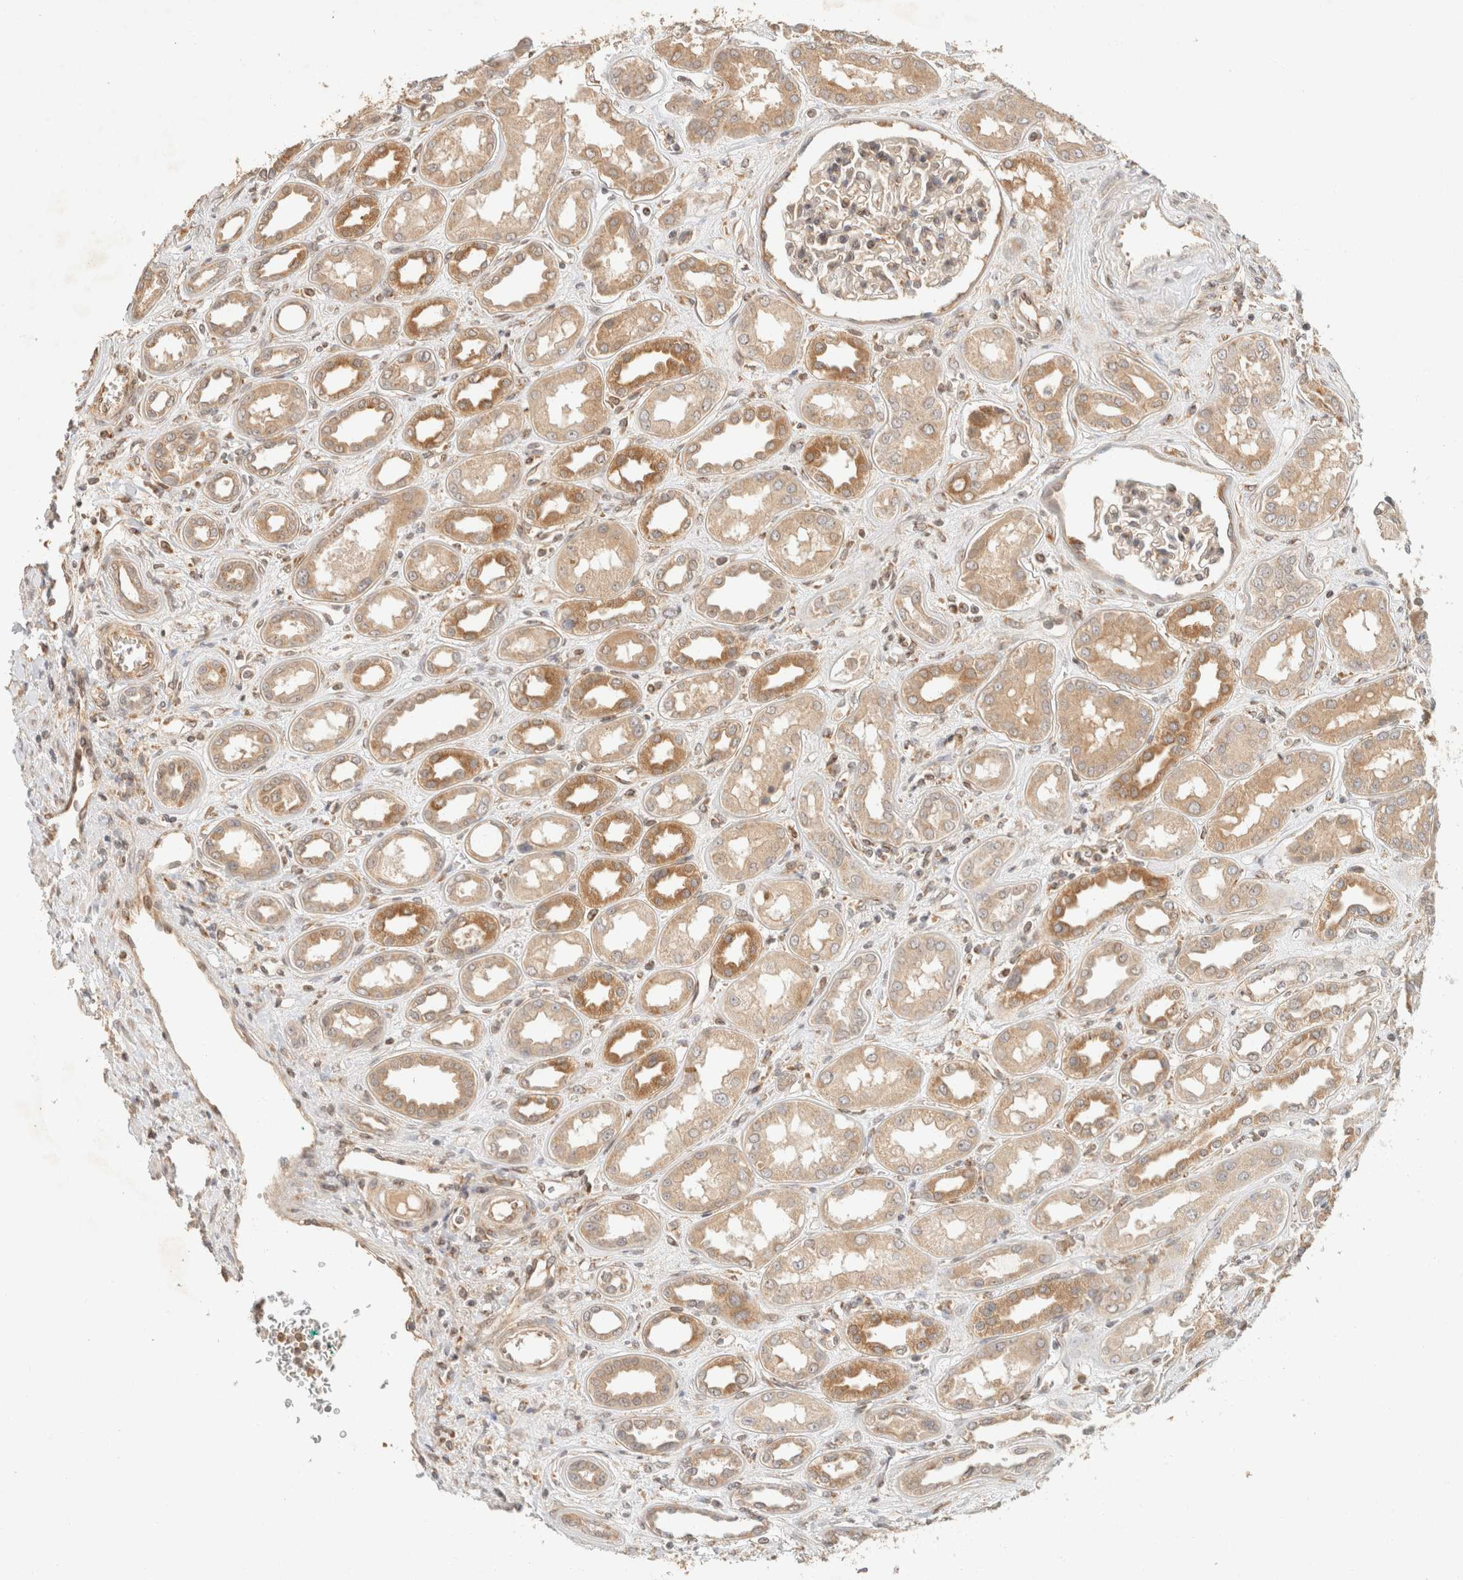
{"staining": {"intensity": "weak", "quantity": "<25%", "location": "cytoplasmic/membranous"}, "tissue": "kidney", "cell_type": "Cells in glomeruli", "image_type": "normal", "snomed": [{"axis": "morphology", "description": "Normal tissue, NOS"}, {"axis": "topography", "description": "Kidney"}], "caption": "This histopathology image is of unremarkable kidney stained with immunohistochemistry to label a protein in brown with the nuclei are counter-stained blue. There is no staining in cells in glomeruli. Brightfield microscopy of immunohistochemistry (IHC) stained with DAB (brown) and hematoxylin (blue), captured at high magnification.", "gene": "TACC1", "patient": {"sex": "male", "age": 59}}